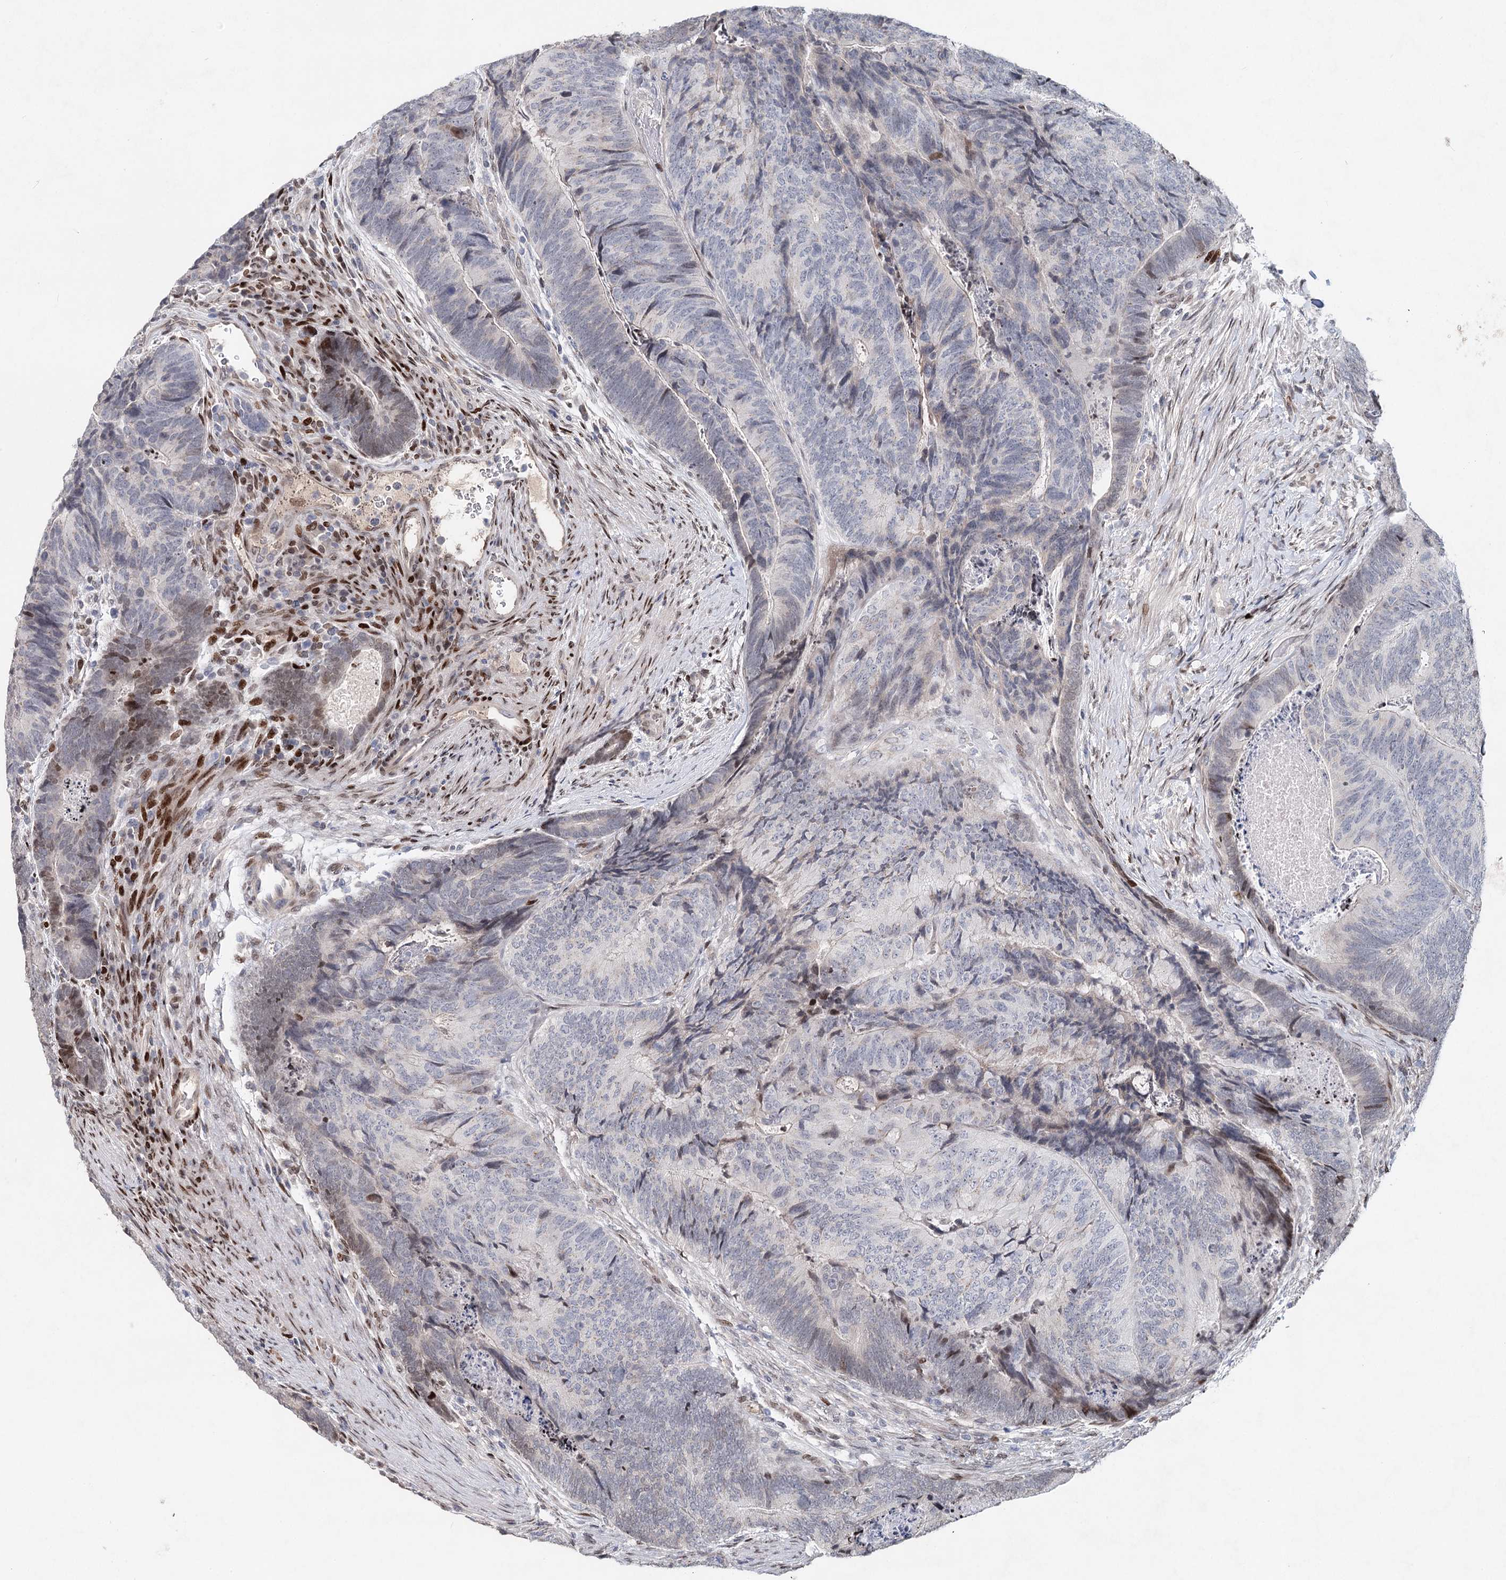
{"staining": {"intensity": "moderate", "quantity": "<25%", "location": "nuclear"}, "tissue": "colorectal cancer", "cell_type": "Tumor cells", "image_type": "cancer", "snomed": [{"axis": "morphology", "description": "Adenocarcinoma, NOS"}, {"axis": "topography", "description": "Colon"}], "caption": "Colorectal cancer (adenocarcinoma) tissue demonstrates moderate nuclear positivity in approximately <25% of tumor cells Immunohistochemistry (ihc) stains the protein of interest in brown and the nuclei are stained blue.", "gene": "FRMD4A", "patient": {"sex": "female", "age": 67}}